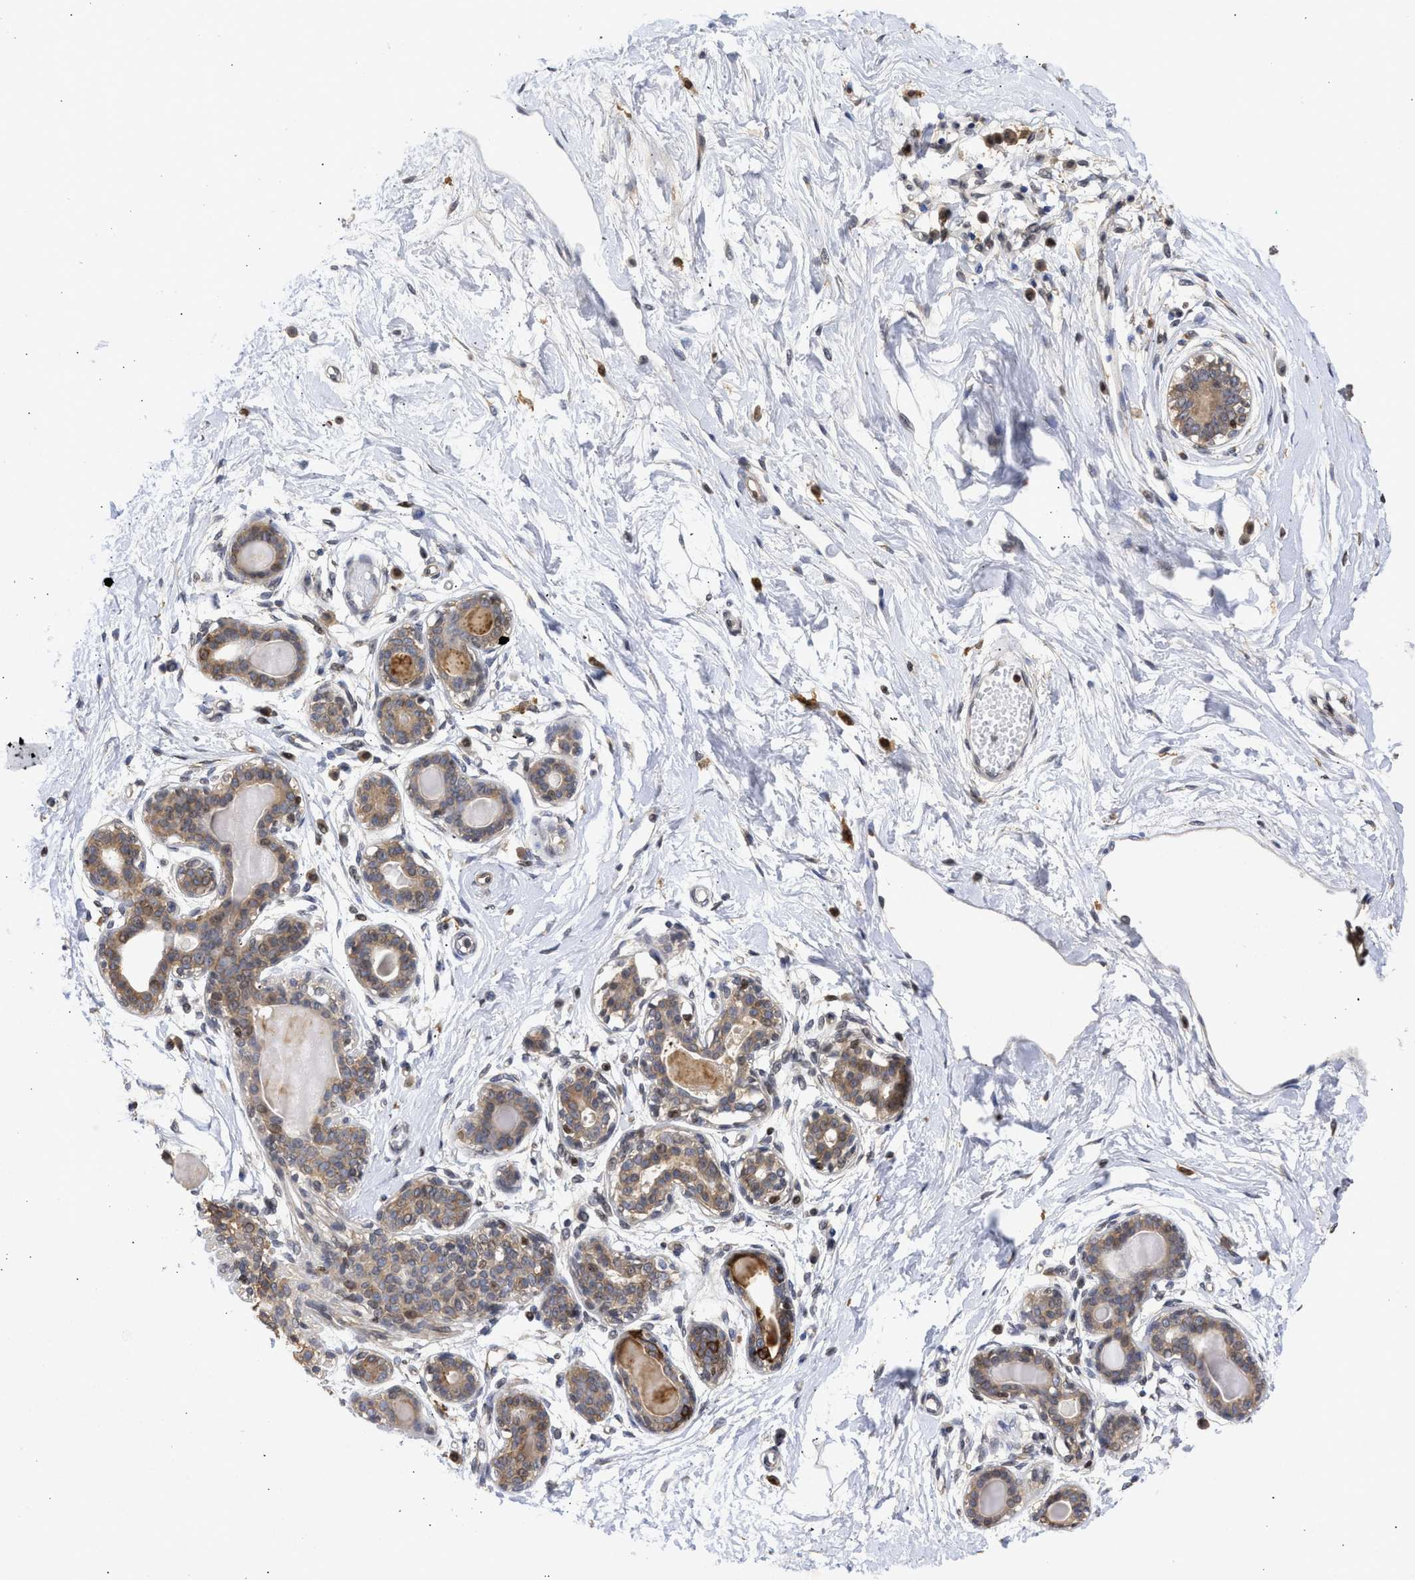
{"staining": {"intensity": "negative", "quantity": "none", "location": "none"}, "tissue": "breast", "cell_type": "Adipocytes", "image_type": "normal", "snomed": [{"axis": "morphology", "description": "Normal tissue, NOS"}, {"axis": "topography", "description": "Breast"}], "caption": "Adipocytes are negative for brown protein staining in unremarkable breast. Brightfield microscopy of IHC stained with DAB (brown) and hematoxylin (blue), captured at high magnification.", "gene": "ENSG00000142539", "patient": {"sex": "female", "age": 45}}